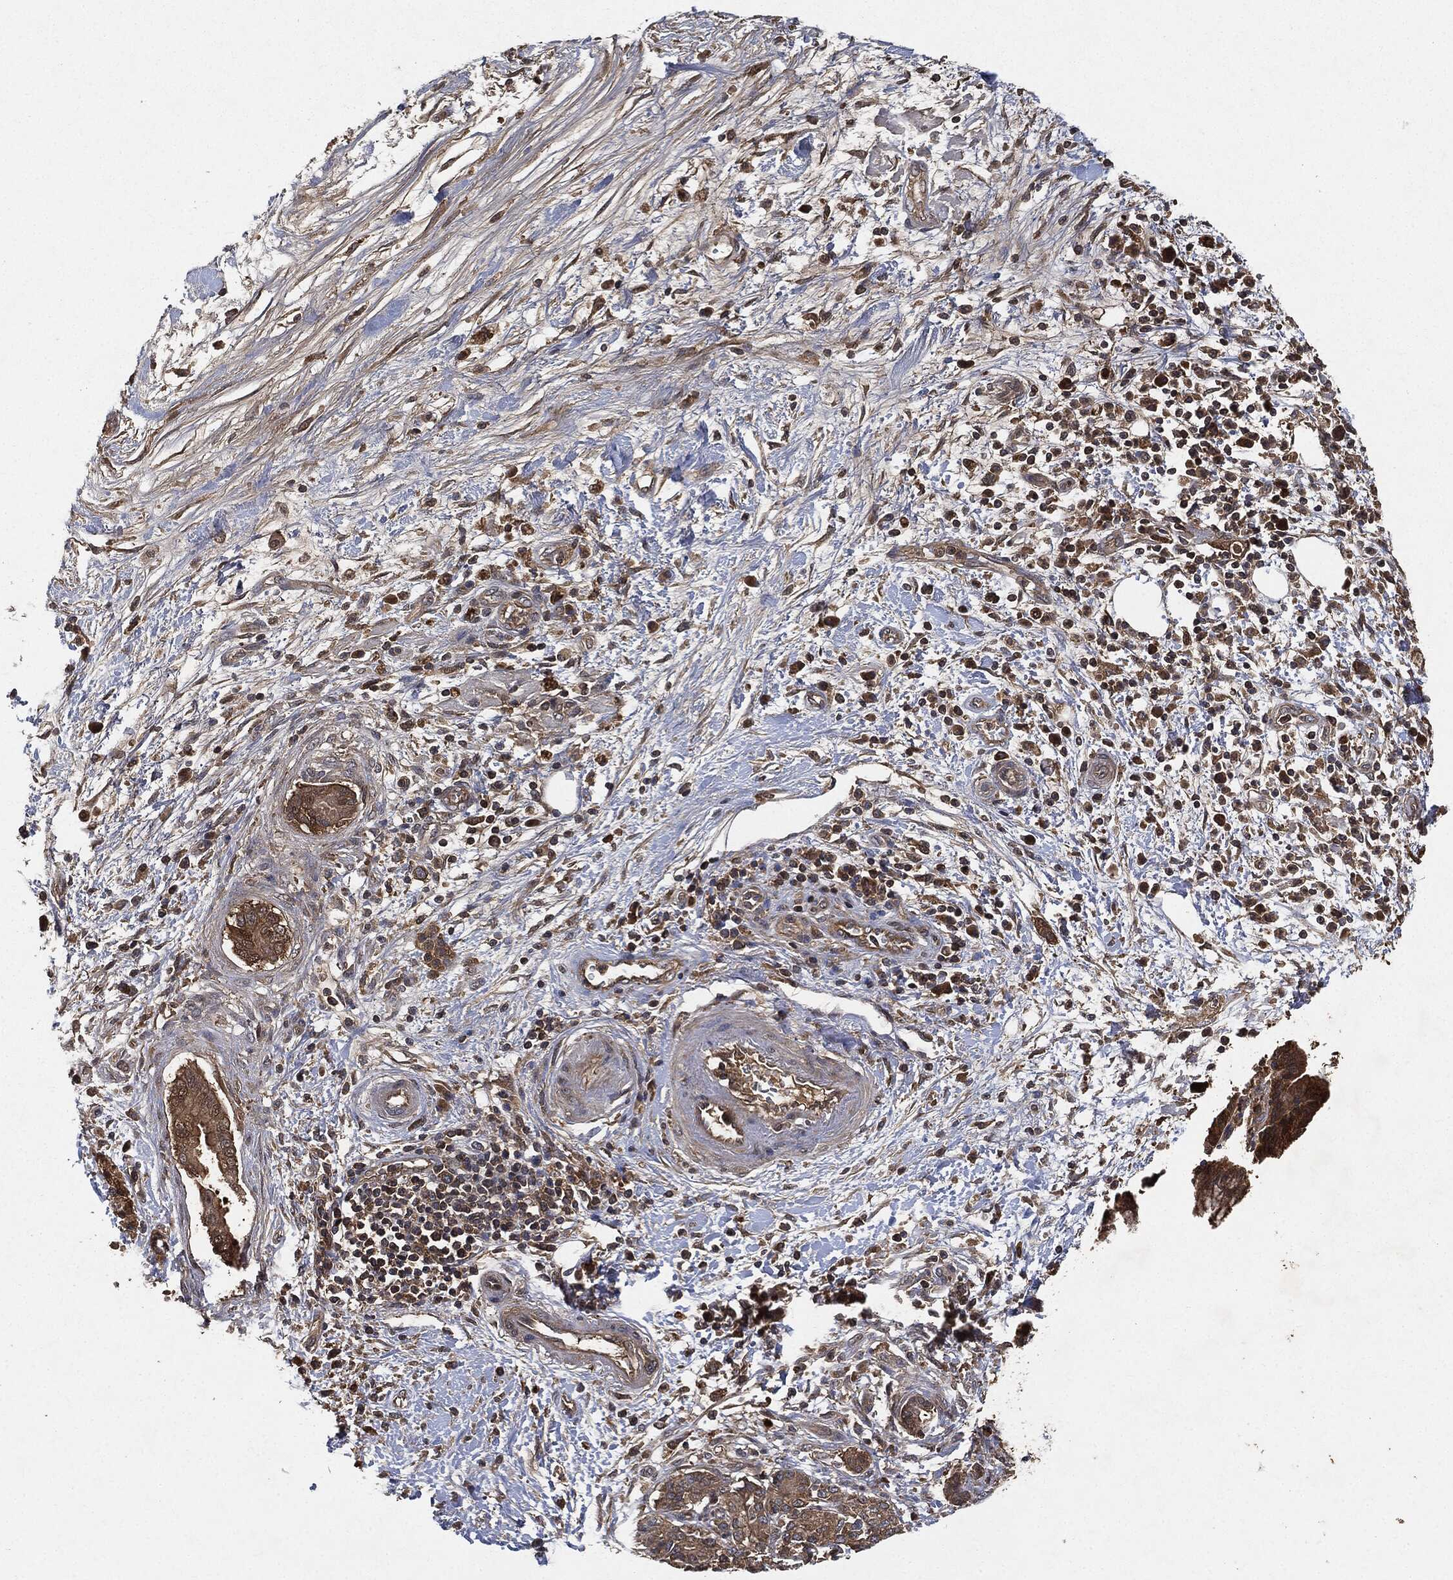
{"staining": {"intensity": "moderate", "quantity": ">75%", "location": "cytoplasmic/membranous"}, "tissue": "pancreatic cancer", "cell_type": "Tumor cells", "image_type": "cancer", "snomed": [{"axis": "morphology", "description": "Adenocarcinoma, NOS"}, {"axis": "topography", "description": "Pancreas"}], "caption": "Protein staining demonstrates moderate cytoplasmic/membranous positivity in about >75% of tumor cells in pancreatic adenocarcinoma. (DAB IHC with brightfield microscopy, high magnification).", "gene": "BRAF", "patient": {"sex": "female", "age": 73}}